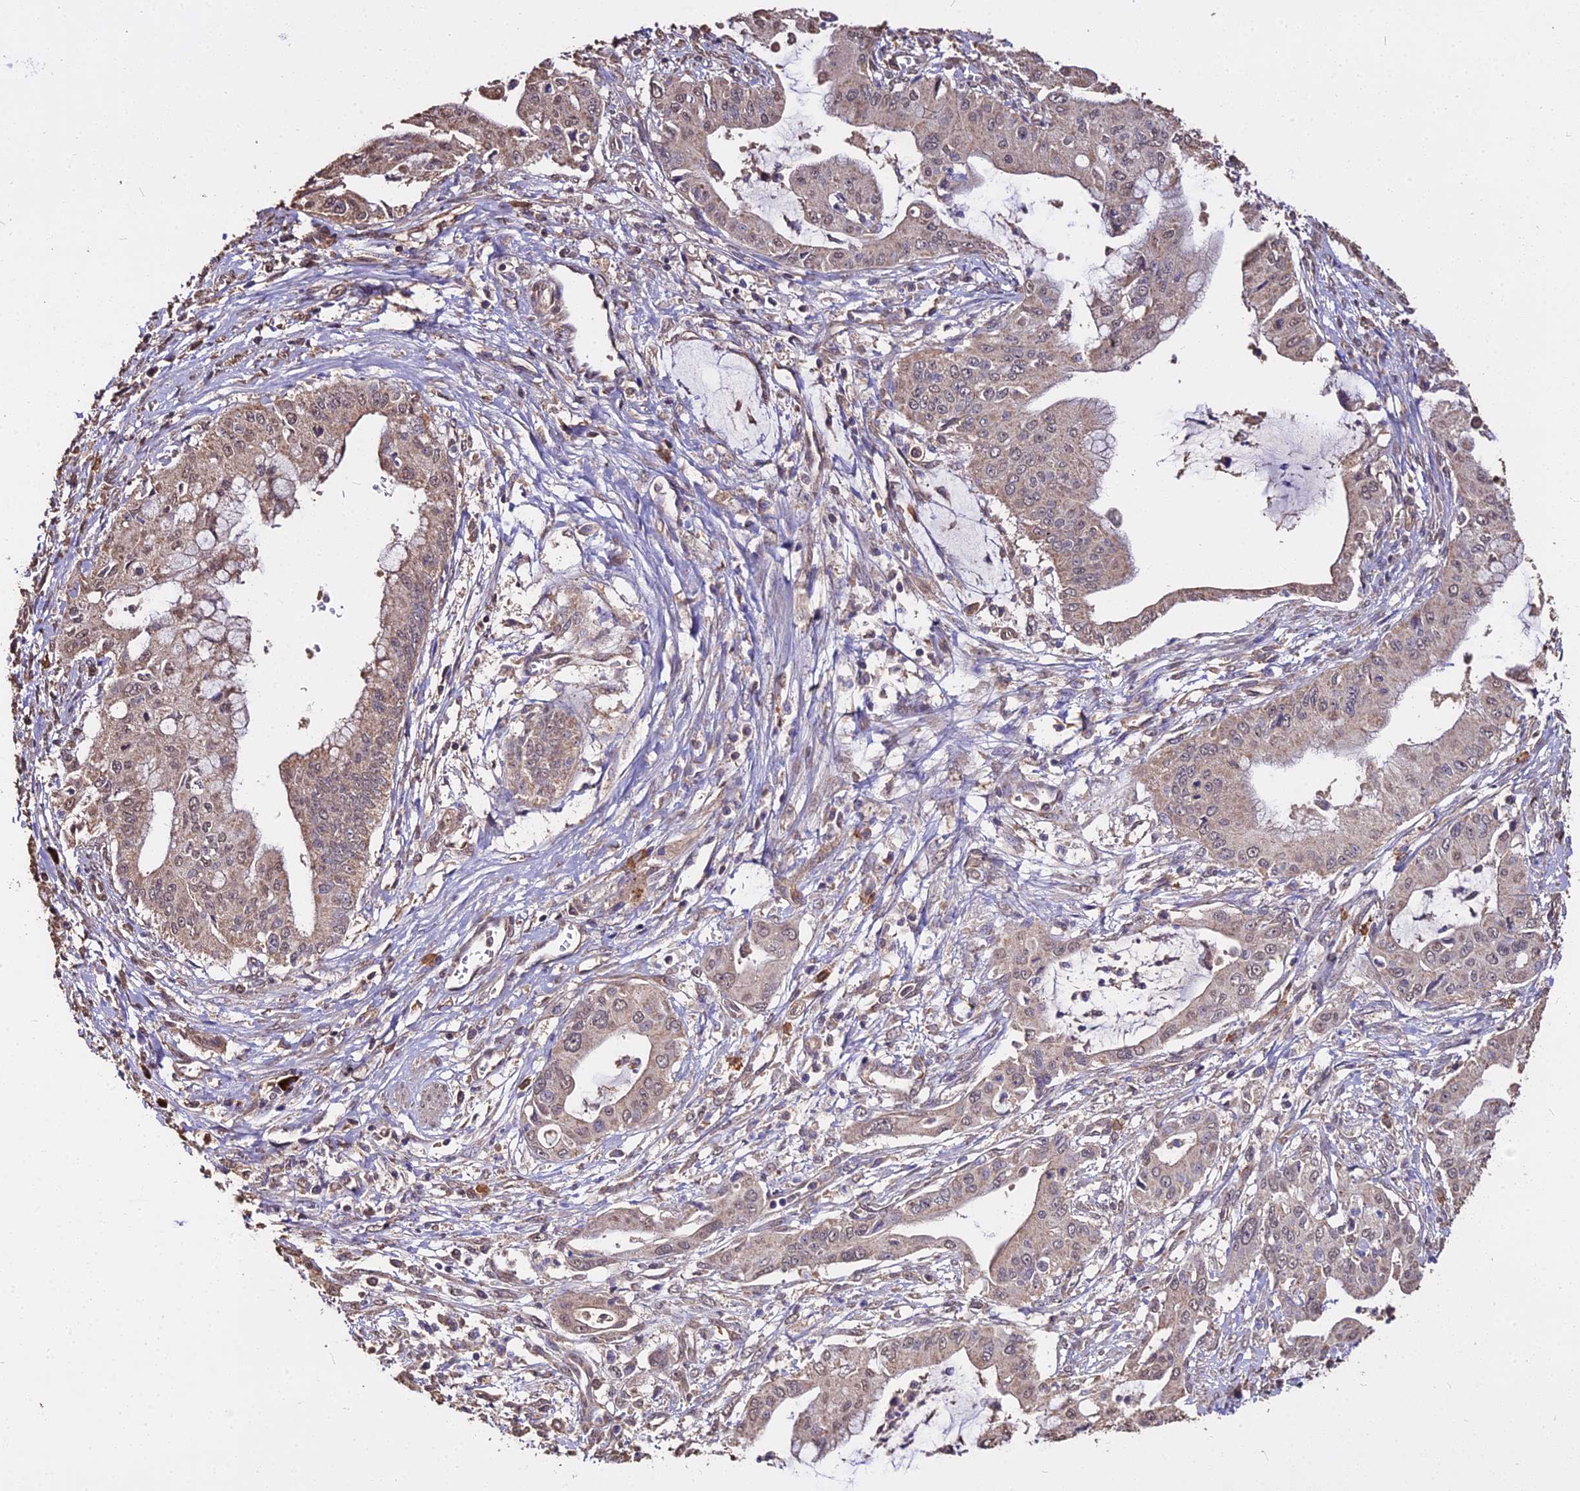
{"staining": {"intensity": "weak", "quantity": "25%-75%", "location": "cytoplasmic/membranous,nuclear"}, "tissue": "pancreatic cancer", "cell_type": "Tumor cells", "image_type": "cancer", "snomed": [{"axis": "morphology", "description": "Adenocarcinoma, NOS"}, {"axis": "topography", "description": "Pancreas"}], "caption": "A brown stain highlights weak cytoplasmic/membranous and nuclear positivity of a protein in human pancreatic cancer tumor cells.", "gene": "METTL13", "patient": {"sex": "male", "age": 46}}